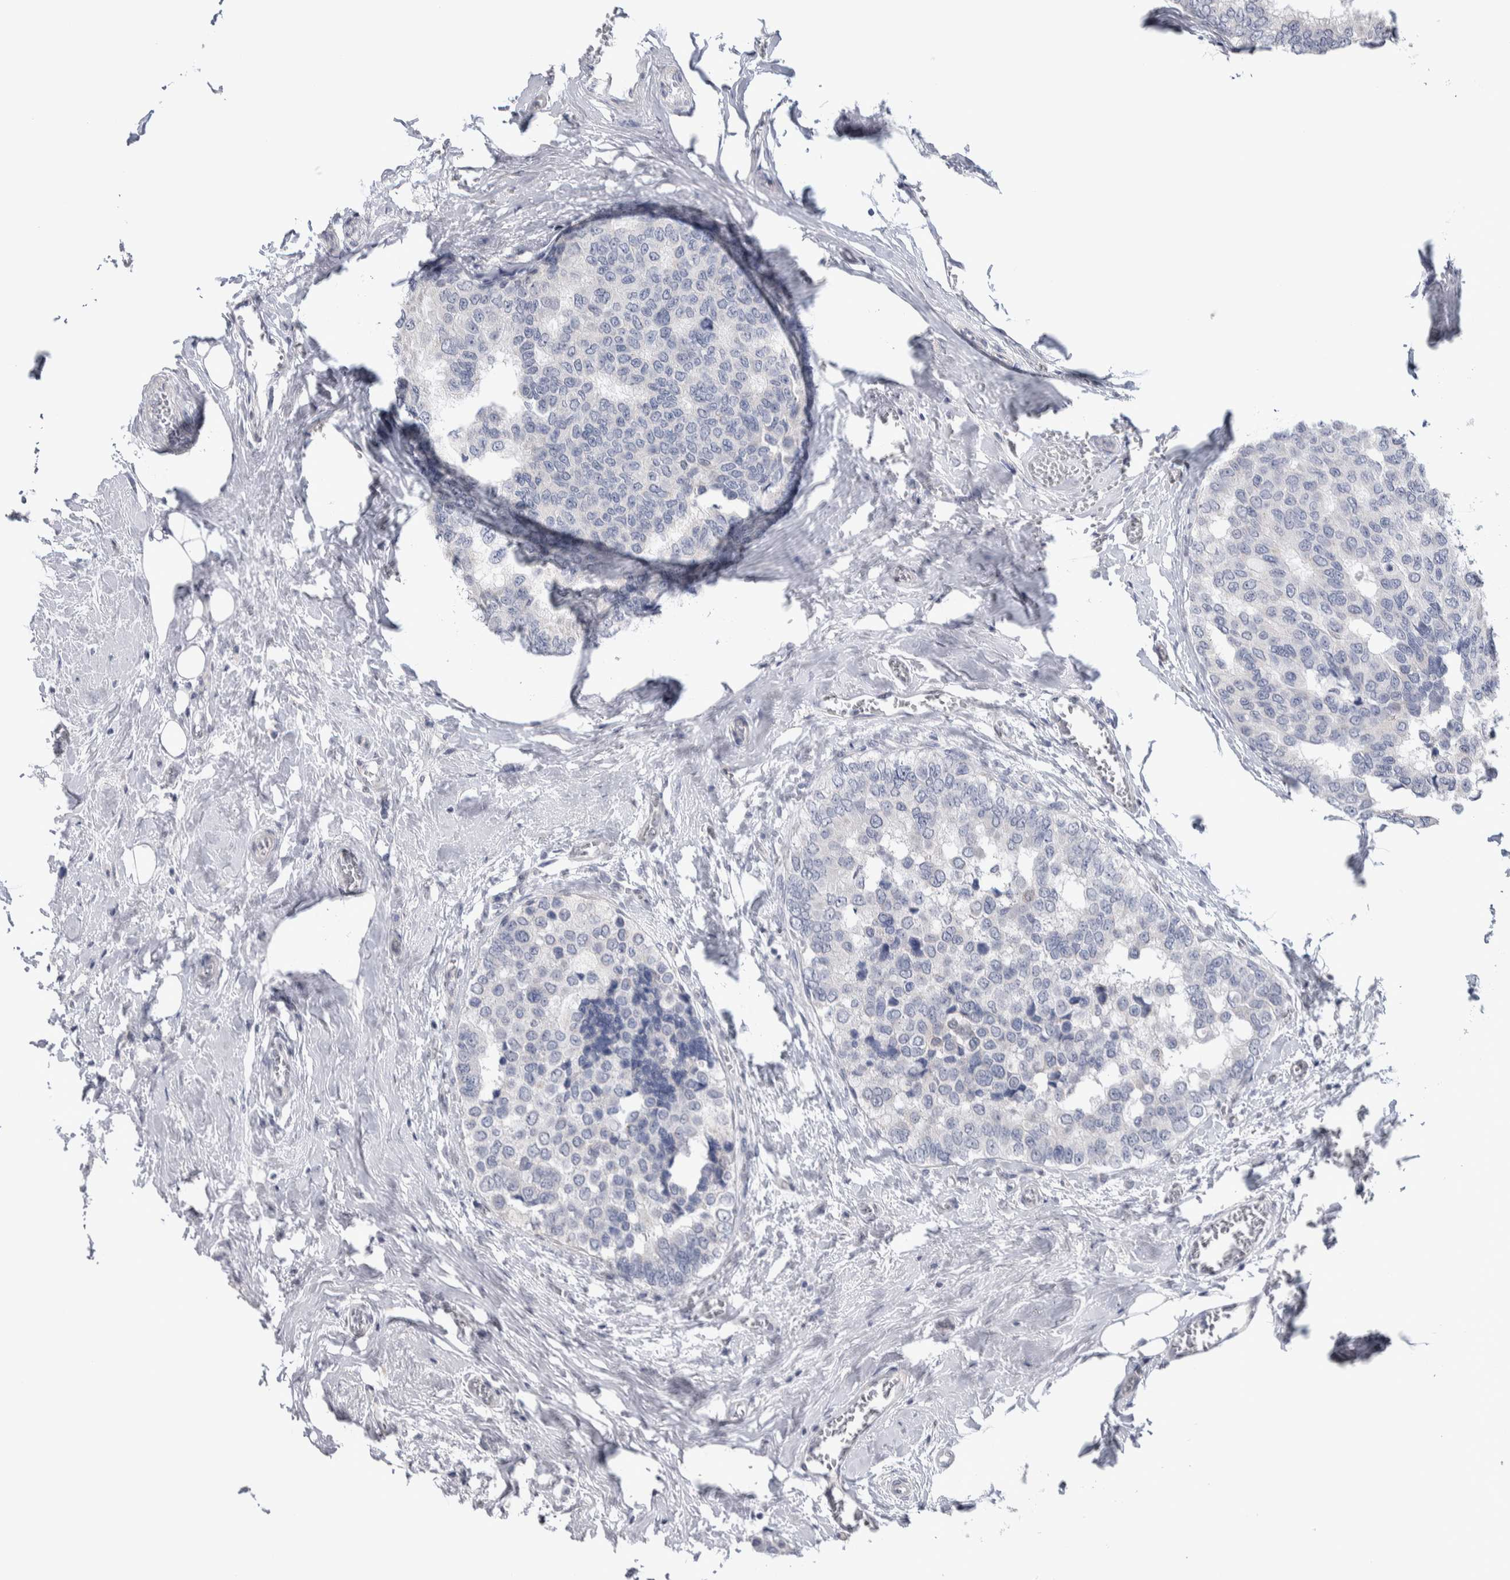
{"staining": {"intensity": "negative", "quantity": "none", "location": "none"}, "tissue": "breast cancer", "cell_type": "Tumor cells", "image_type": "cancer", "snomed": [{"axis": "morphology", "description": "Normal tissue, NOS"}, {"axis": "morphology", "description": "Duct carcinoma"}, {"axis": "topography", "description": "Breast"}], "caption": "Tumor cells show no significant expression in breast infiltrating ductal carcinoma. Nuclei are stained in blue.", "gene": "TAX1BP1", "patient": {"sex": "female", "age": 43}}